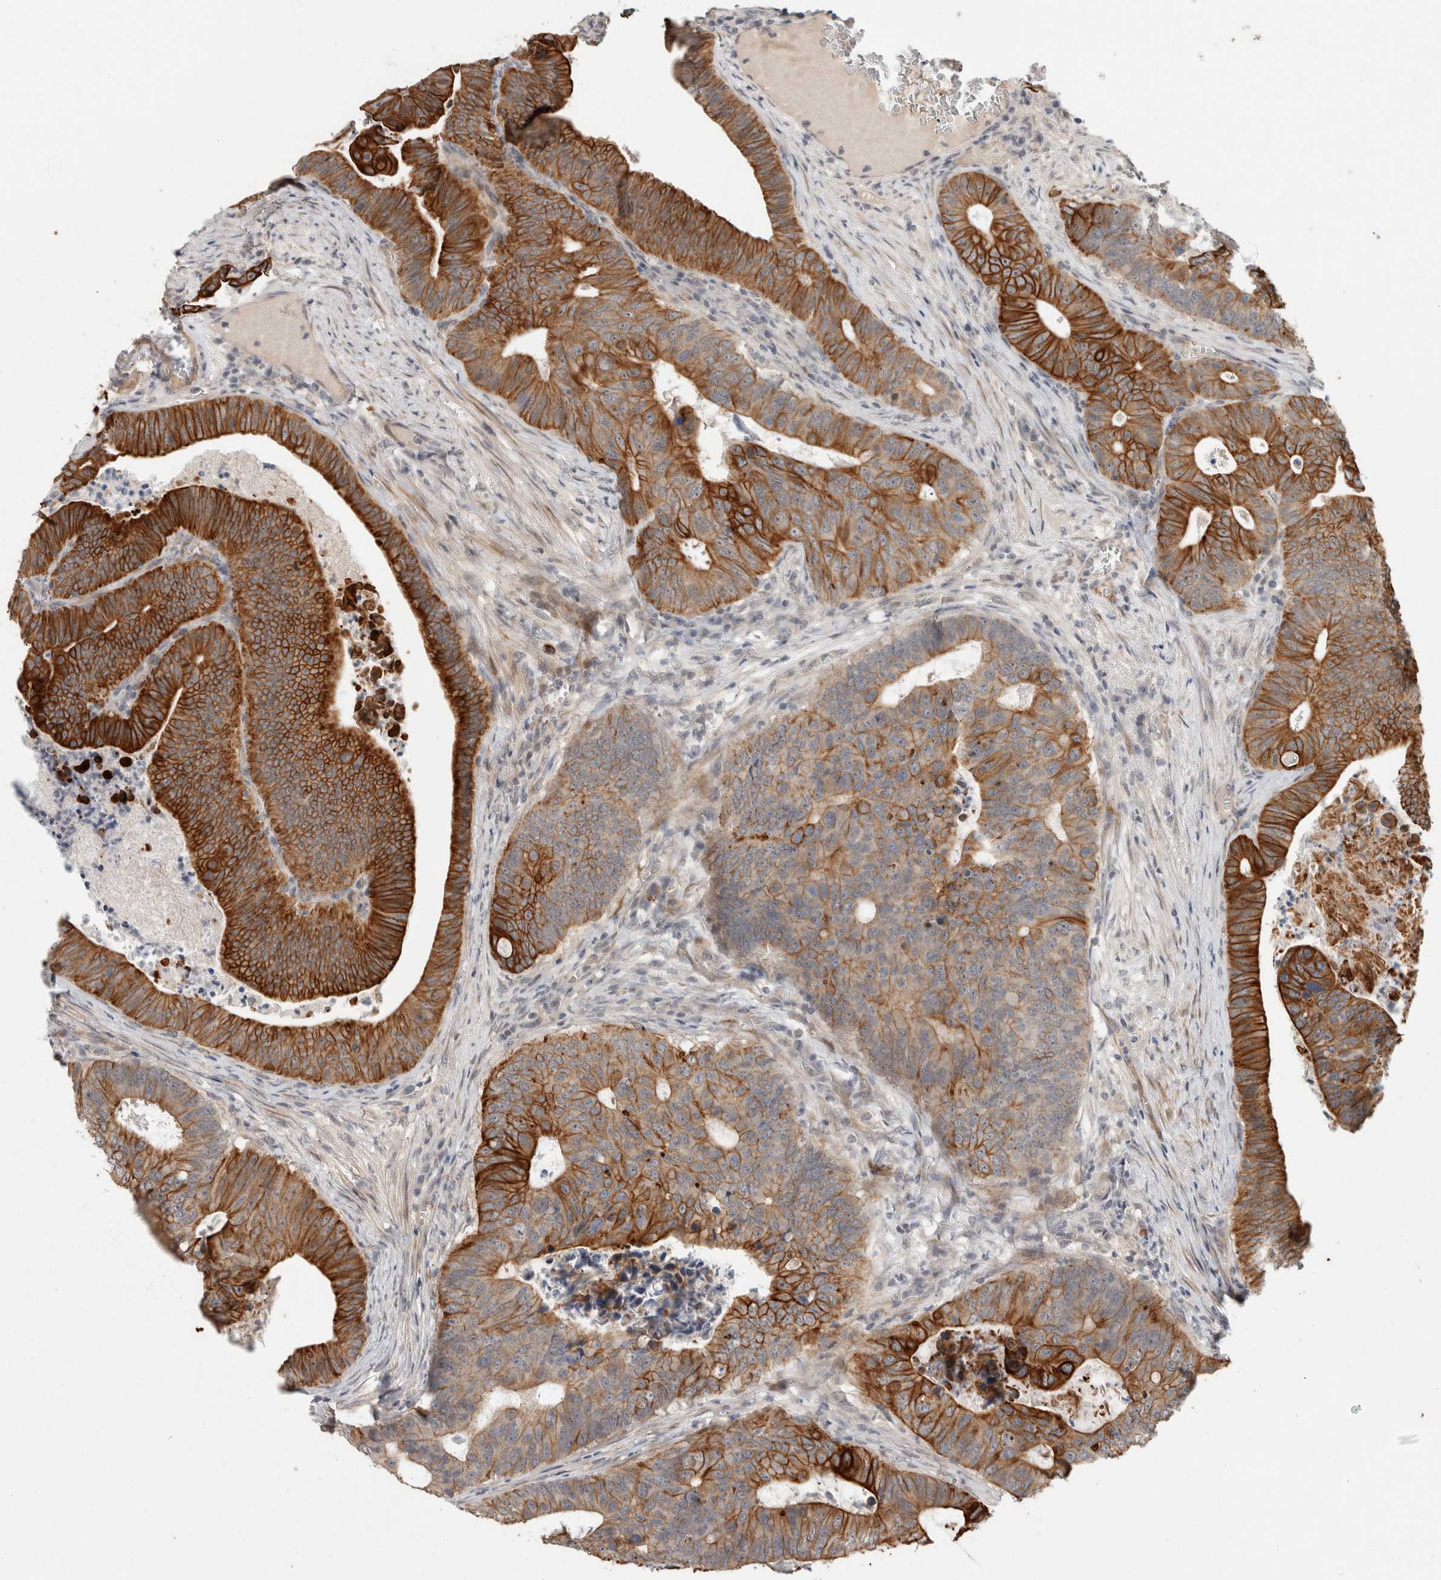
{"staining": {"intensity": "strong", "quantity": ">75%", "location": "cytoplasmic/membranous"}, "tissue": "colorectal cancer", "cell_type": "Tumor cells", "image_type": "cancer", "snomed": [{"axis": "morphology", "description": "Adenocarcinoma, NOS"}, {"axis": "topography", "description": "Colon"}], "caption": "Colorectal adenocarcinoma was stained to show a protein in brown. There is high levels of strong cytoplasmic/membranous staining in about >75% of tumor cells.", "gene": "CRISPLD1", "patient": {"sex": "male", "age": 87}}